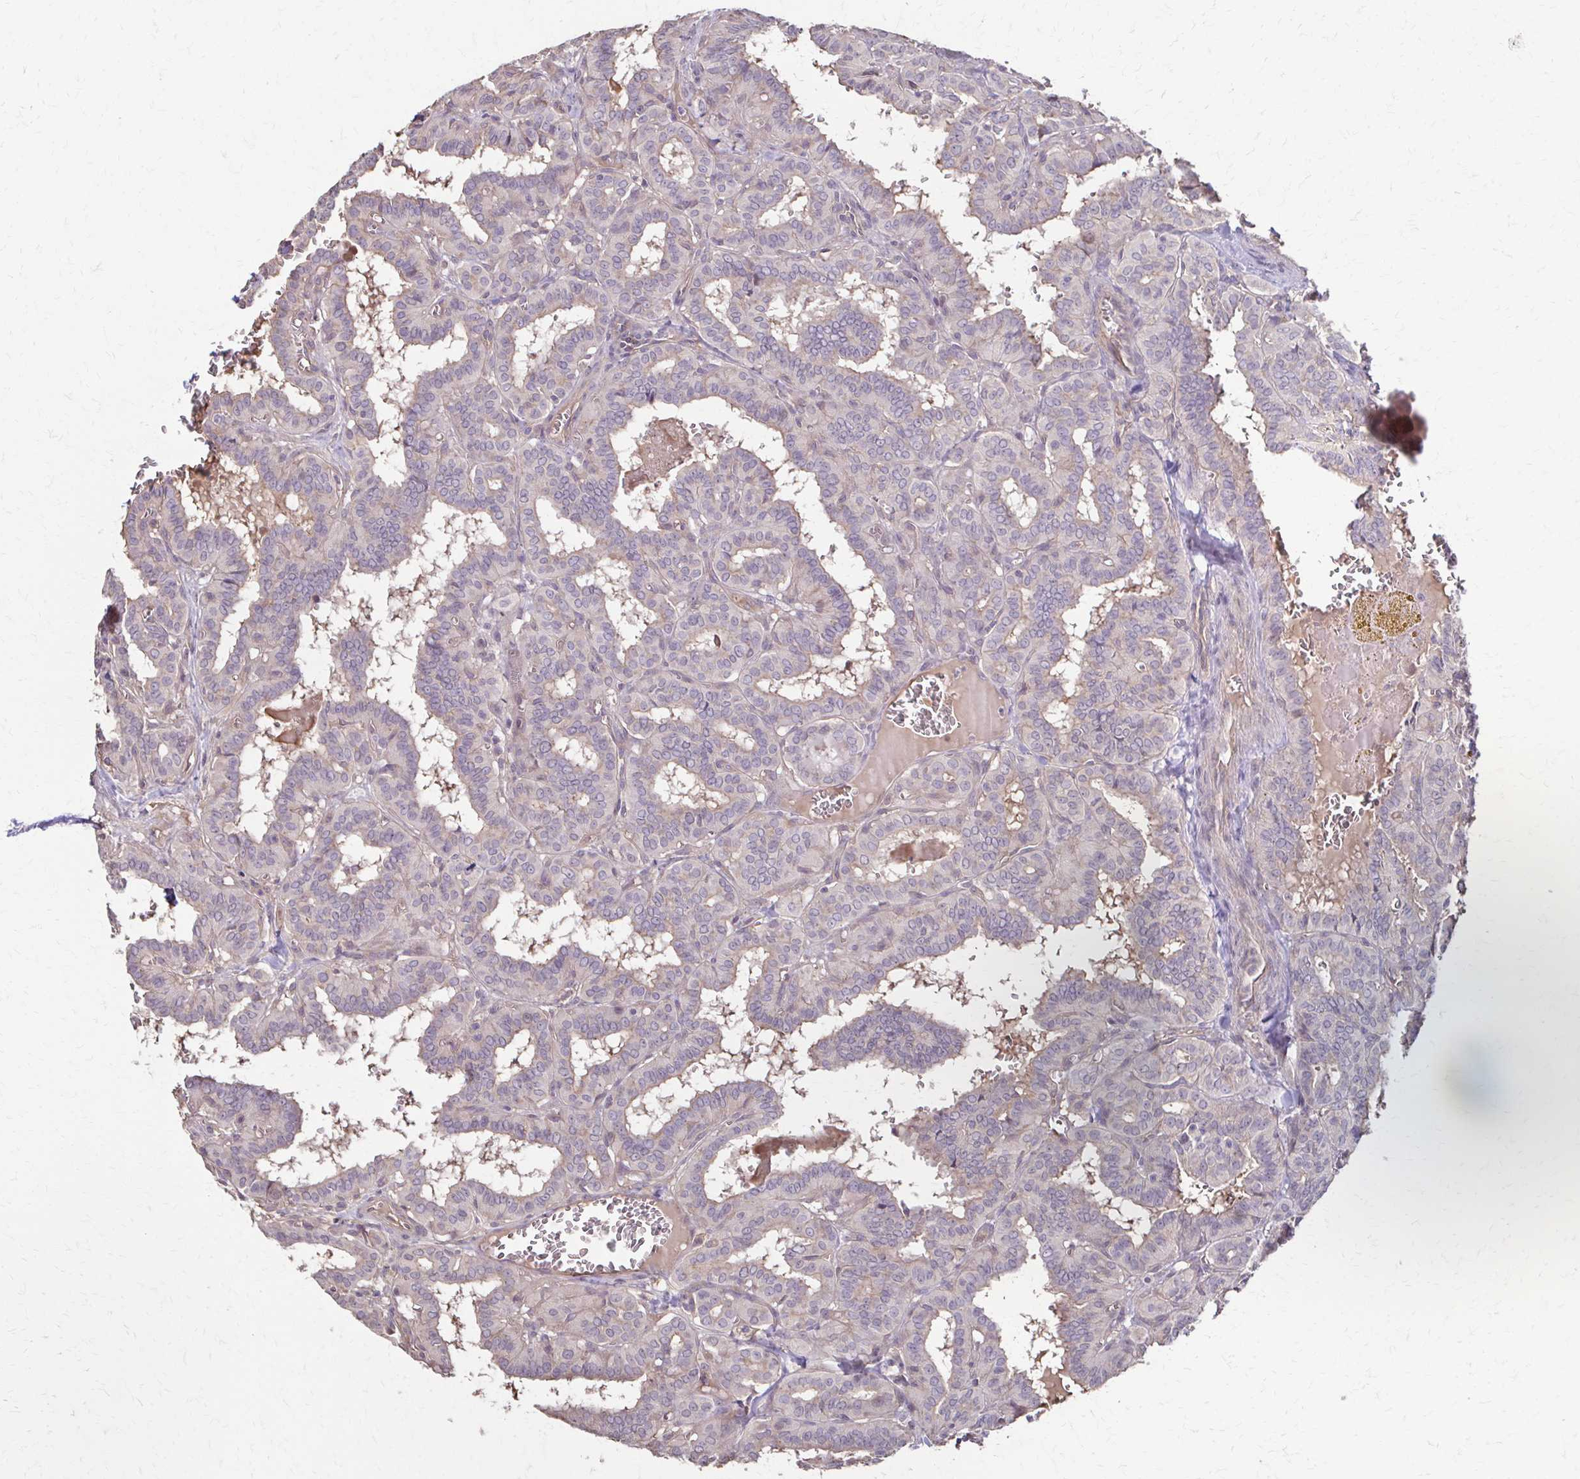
{"staining": {"intensity": "negative", "quantity": "none", "location": "none"}, "tissue": "thyroid cancer", "cell_type": "Tumor cells", "image_type": "cancer", "snomed": [{"axis": "morphology", "description": "Papillary adenocarcinoma, NOS"}, {"axis": "topography", "description": "Thyroid gland"}], "caption": "DAB immunohistochemical staining of thyroid cancer (papillary adenocarcinoma) demonstrates no significant positivity in tumor cells.", "gene": "IL18BP", "patient": {"sex": "female", "age": 21}}